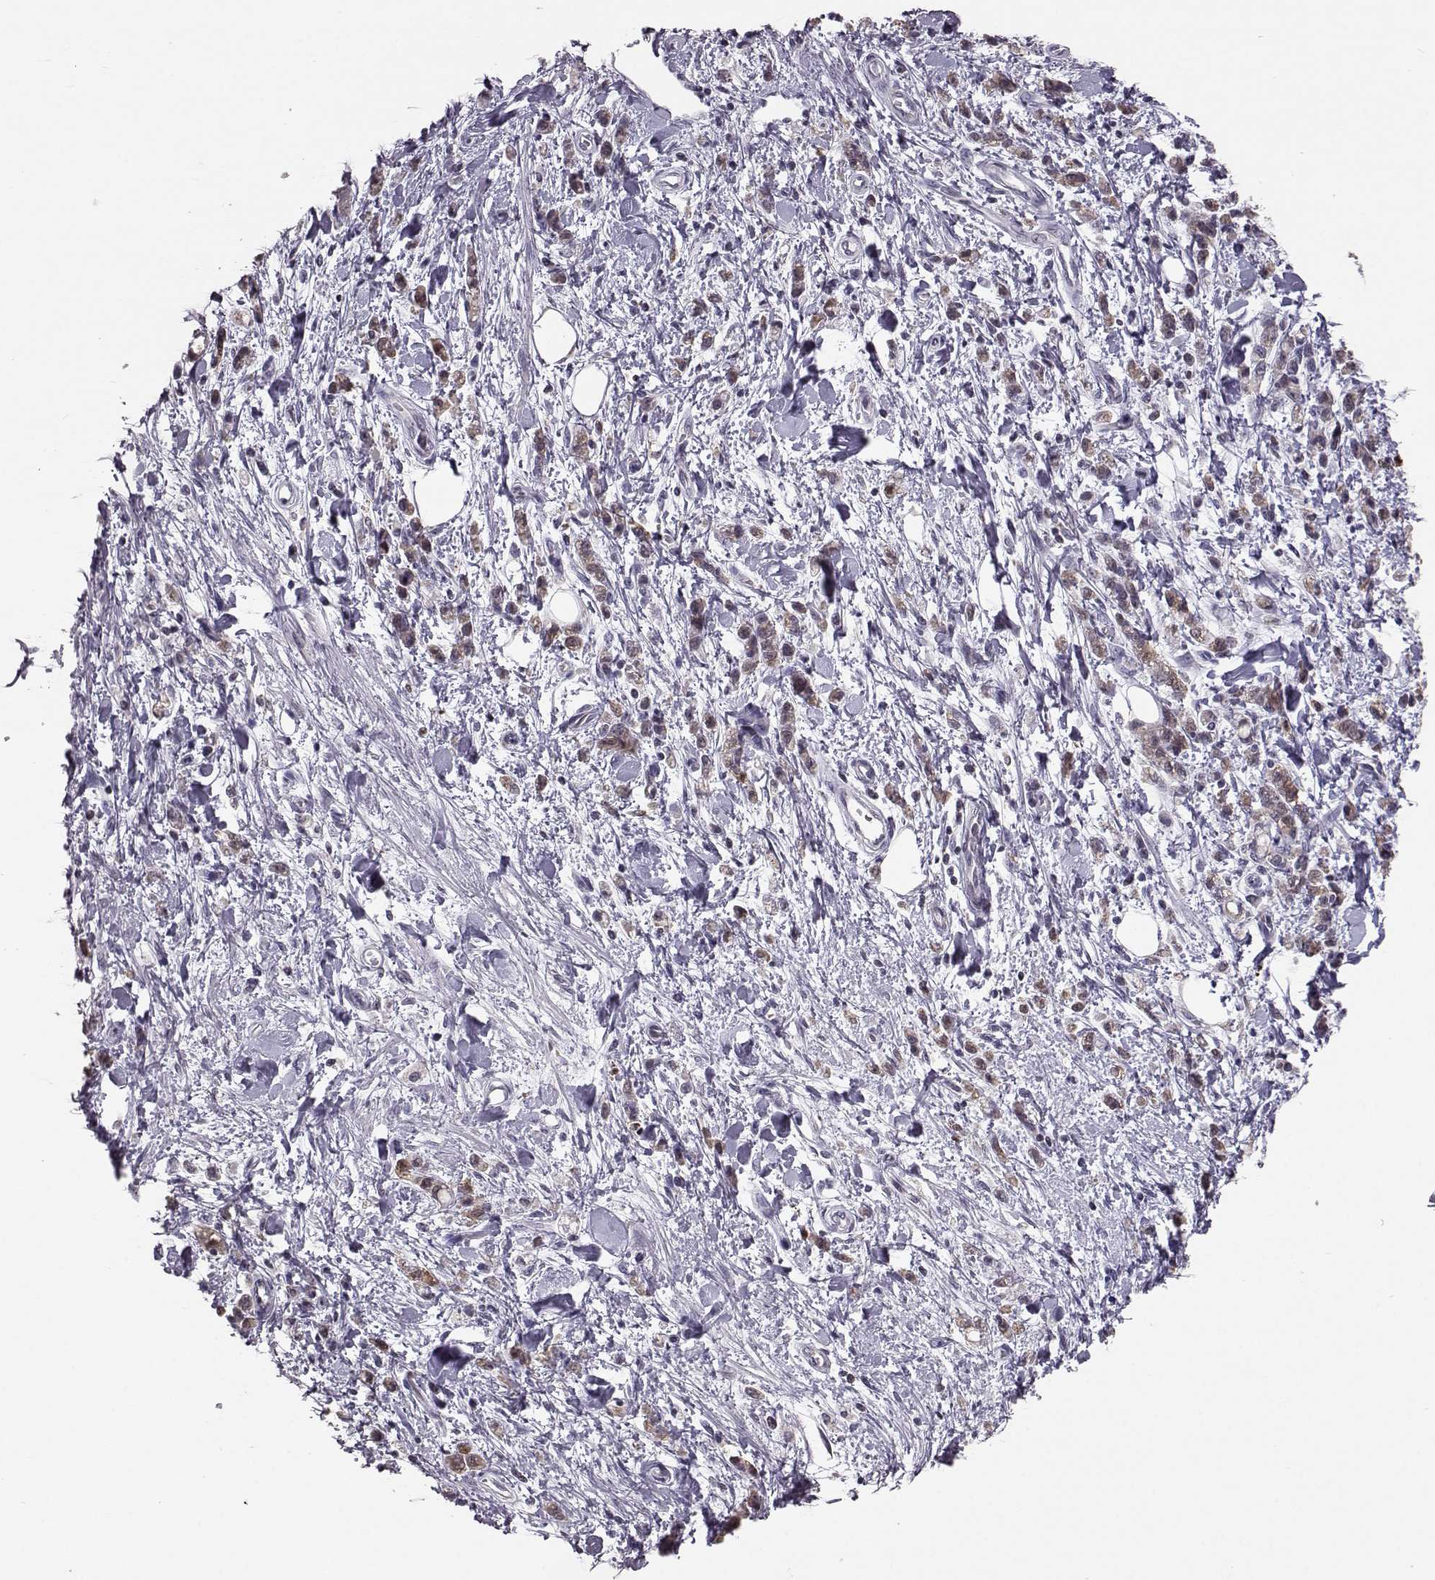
{"staining": {"intensity": "weak", "quantity": "25%-75%", "location": "cytoplasmic/membranous"}, "tissue": "stomach cancer", "cell_type": "Tumor cells", "image_type": "cancer", "snomed": [{"axis": "morphology", "description": "Adenocarcinoma, NOS"}, {"axis": "topography", "description": "Stomach"}], "caption": "IHC staining of stomach cancer, which reveals low levels of weak cytoplasmic/membranous positivity in approximately 25%-75% of tumor cells indicating weak cytoplasmic/membranous protein staining. The staining was performed using DAB (3,3'-diaminobenzidine) (brown) for protein detection and nuclei were counterstained in hematoxylin (blue).", "gene": "ALDH3A1", "patient": {"sex": "male", "age": 77}}